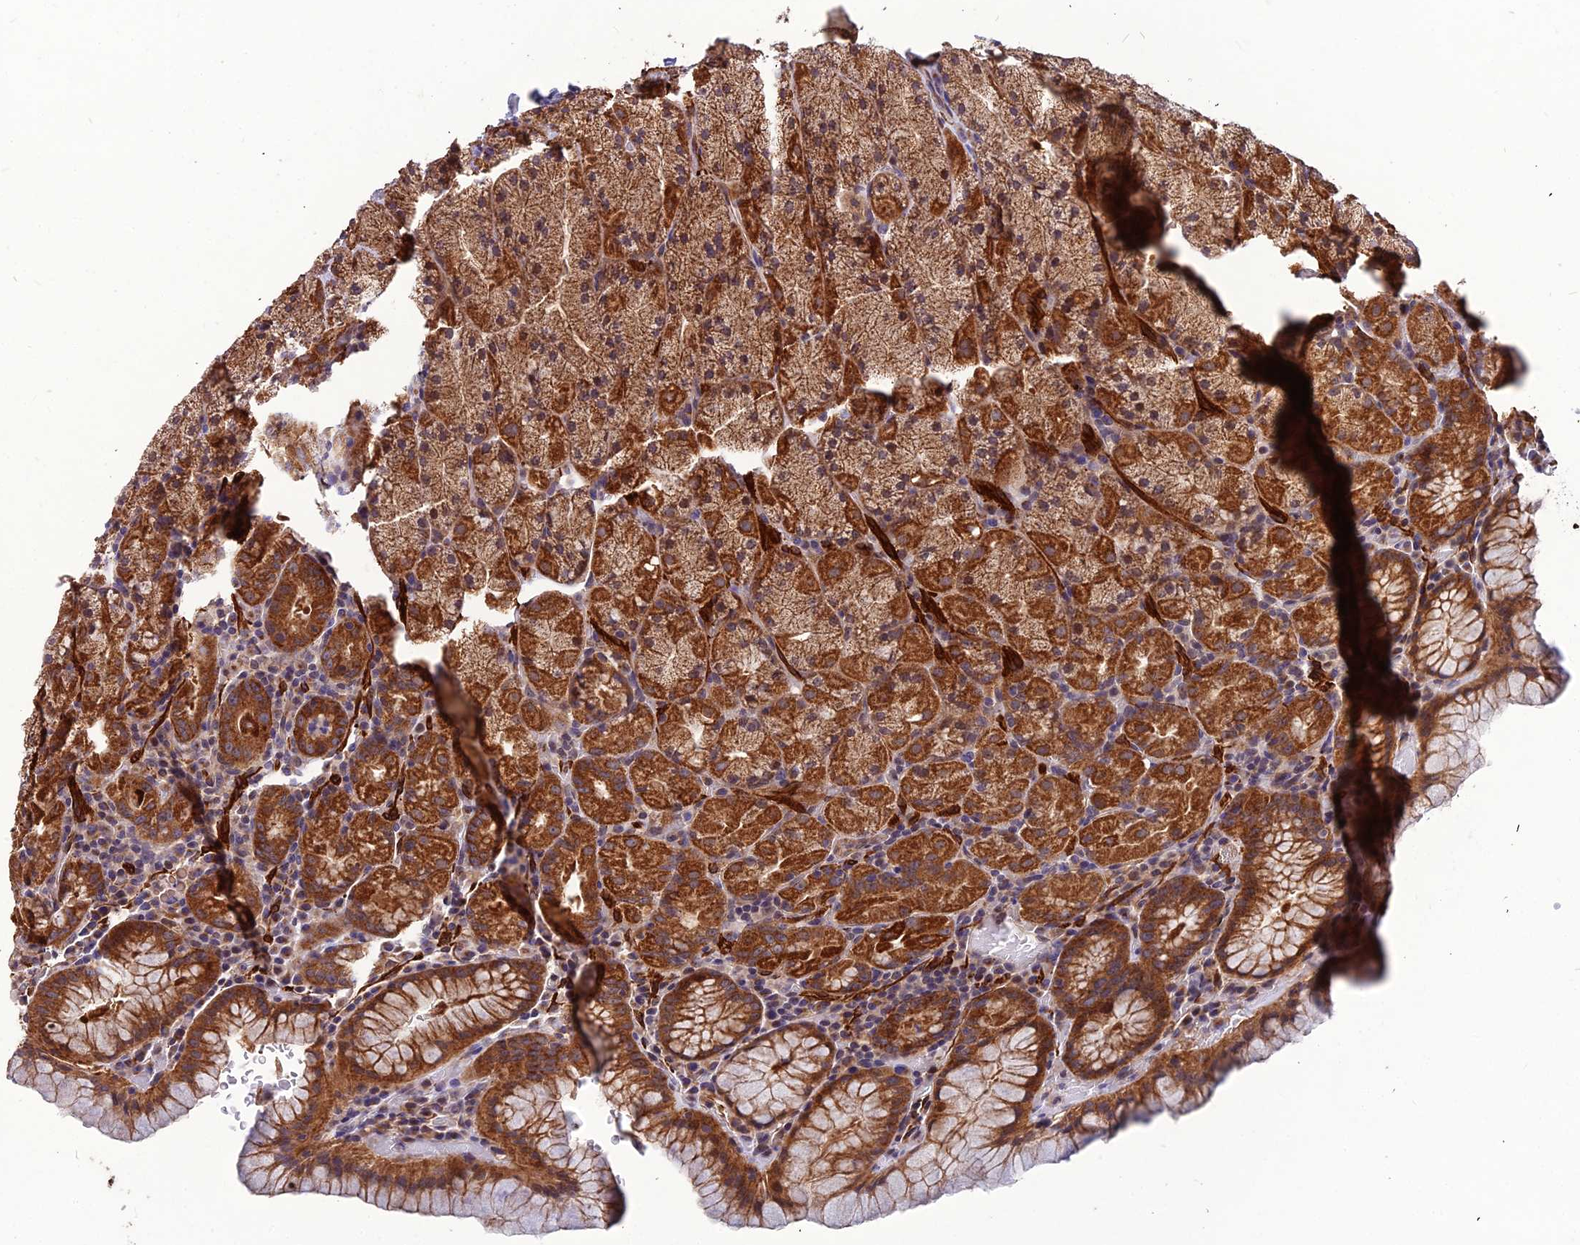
{"staining": {"intensity": "strong", "quantity": ">75%", "location": "cytoplasmic/membranous"}, "tissue": "stomach", "cell_type": "Glandular cells", "image_type": "normal", "snomed": [{"axis": "morphology", "description": "Normal tissue, NOS"}, {"axis": "topography", "description": "Stomach, upper"}, {"axis": "topography", "description": "Stomach, lower"}], "caption": "Glandular cells demonstrate strong cytoplasmic/membranous staining in about >75% of cells in benign stomach.", "gene": "LEKR1", "patient": {"sex": "male", "age": 80}}